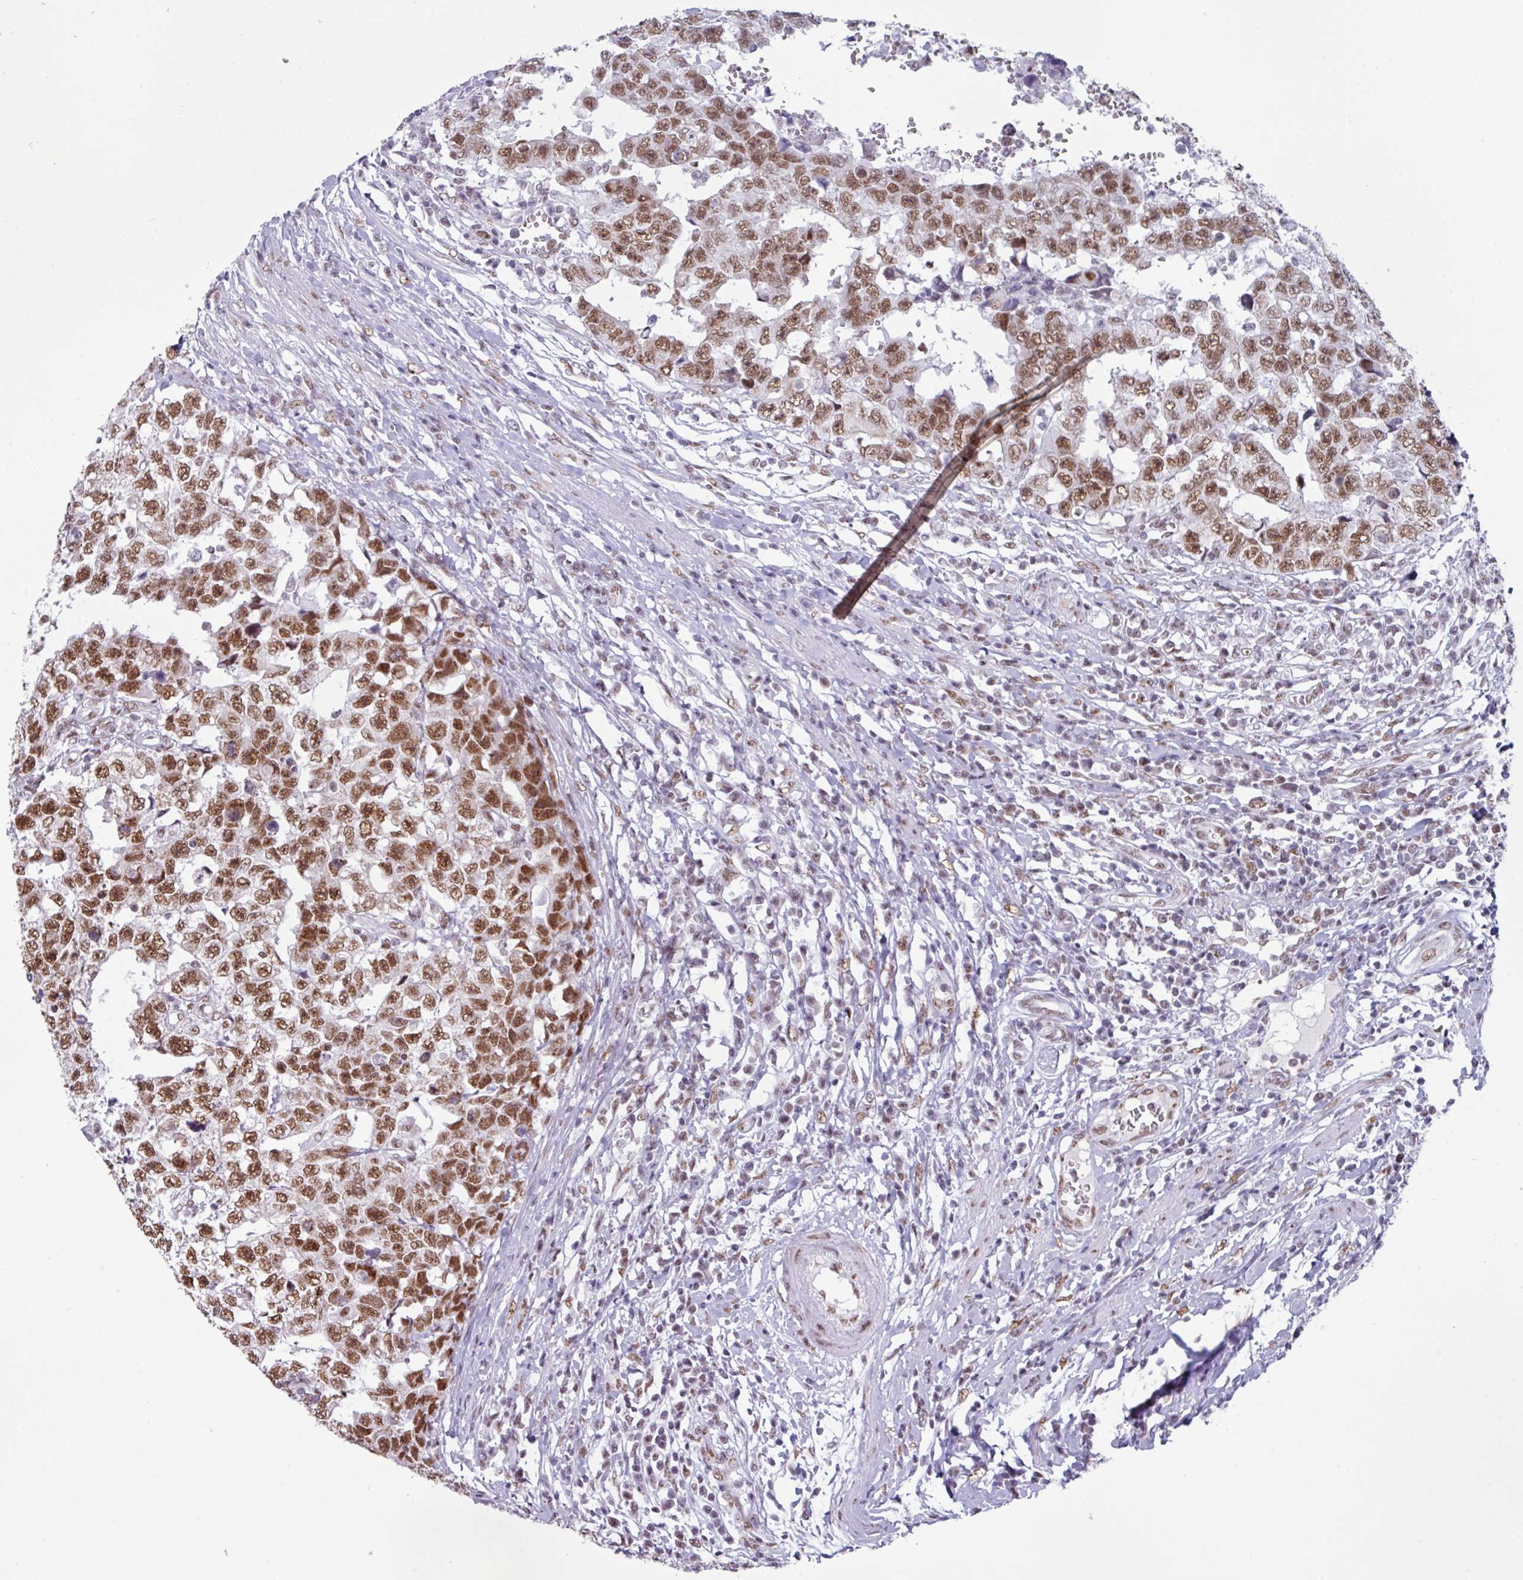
{"staining": {"intensity": "moderate", "quantity": ">75%", "location": "nuclear"}, "tissue": "testis cancer", "cell_type": "Tumor cells", "image_type": "cancer", "snomed": [{"axis": "morphology", "description": "Carcinoma, Embryonal, NOS"}, {"axis": "topography", "description": "Testis"}], "caption": "Brown immunohistochemical staining in human testis cancer displays moderate nuclear positivity in about >75% of tumor cells.", "gene": "PUF60", "patient": {"sex": "male", "age": 25}}